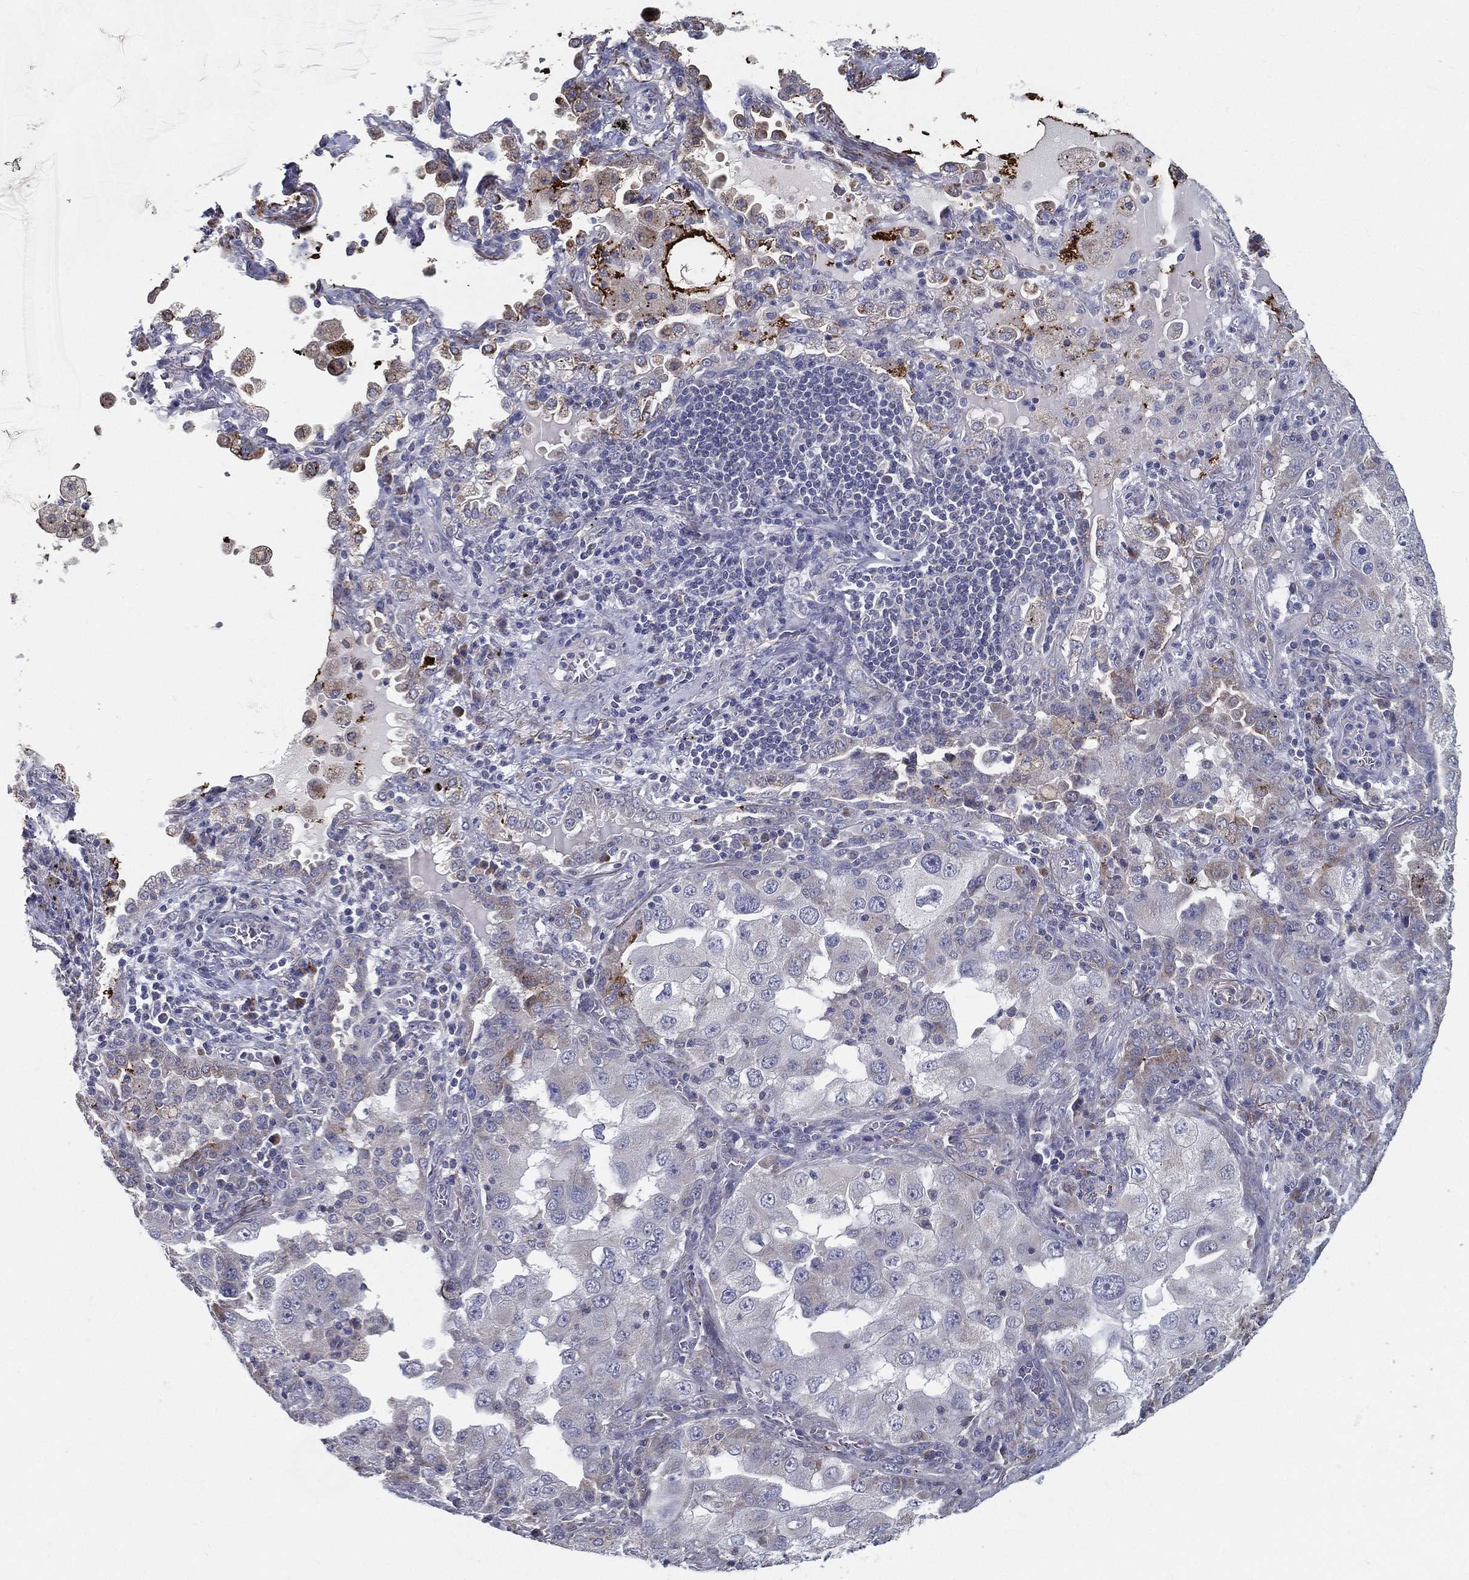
{"staining": {"intensity": "weak", "quantity": "<25%", "location": "cytoplasmic/membranous"}, "tissue": "lung cancer", "cell_type": "Tumor cells", "image_type": "cancer", "snomed": [{"axis": "morphology", "description": "Adenocarcinoma, NOS"}, {"axis": "topography", "description": "Lung"}], "caption": "The micrograph exhibits no significant staining in tumor cells of lung adenocarcinoma.", "gene": "PCSK1", "patient": {"sex": "female", "age": 61}}